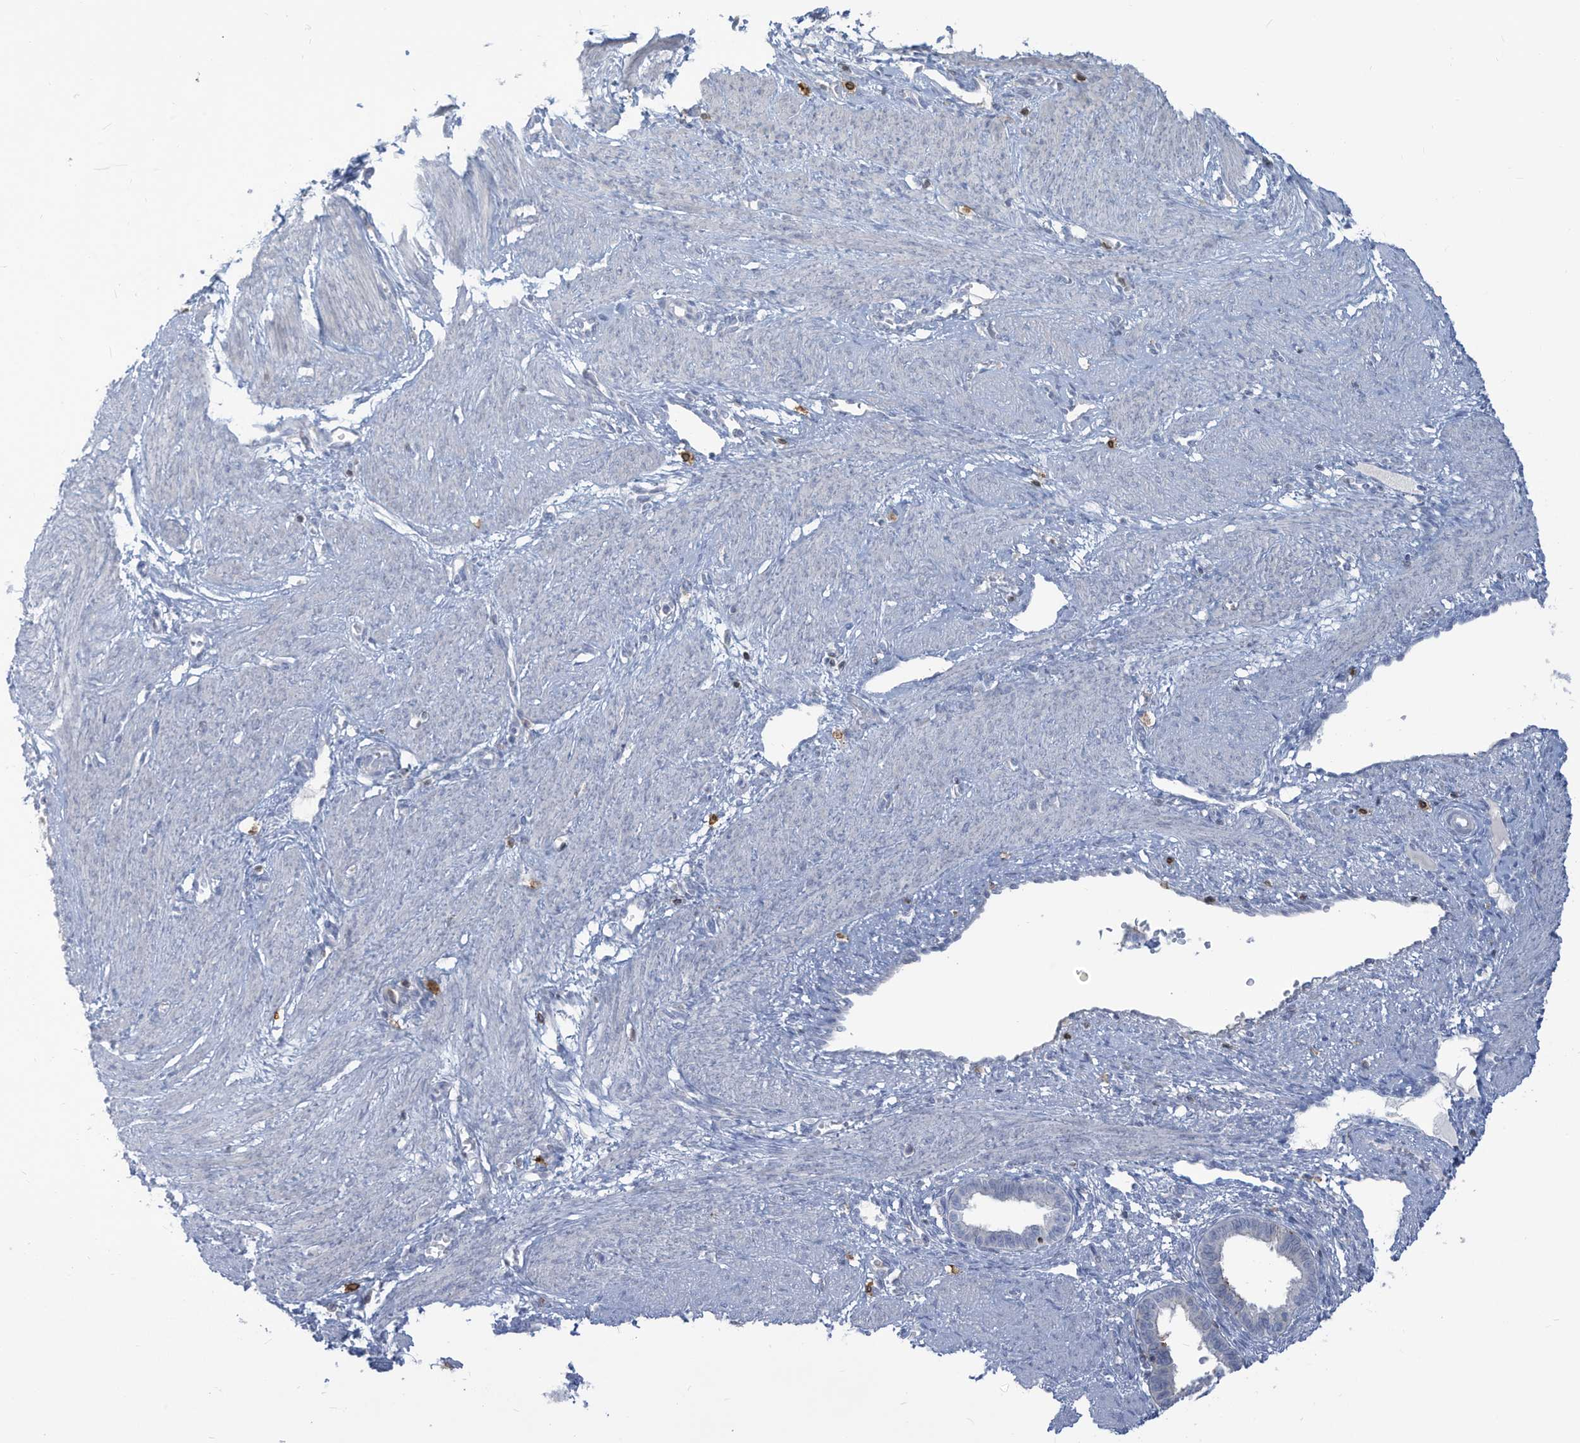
{"staining": {"intensity": "negative", "quantity": "none", "location": "none"}, "tissue": "endometrium", "cell_type": "Cells in endometrial stroma", "image_type": "normal", "snomed": [{"axis": "morphology", "description": "Normal tissue, NOS"}, {"axis": "topography", "description": "Endometrium"}], "caption": "Immunohistochemistry of unremarkable endometrium exhibits no expression in cells in endometrial stroma. (Stains: DAB (3,3'-diaminobenzidine) immunohistochemistry with hematoxylin counter stain, Microscopy: brightfield microscopy at high magnification).", "gene": "NOTO", "patient": {"sex": "female", "age": 33}}